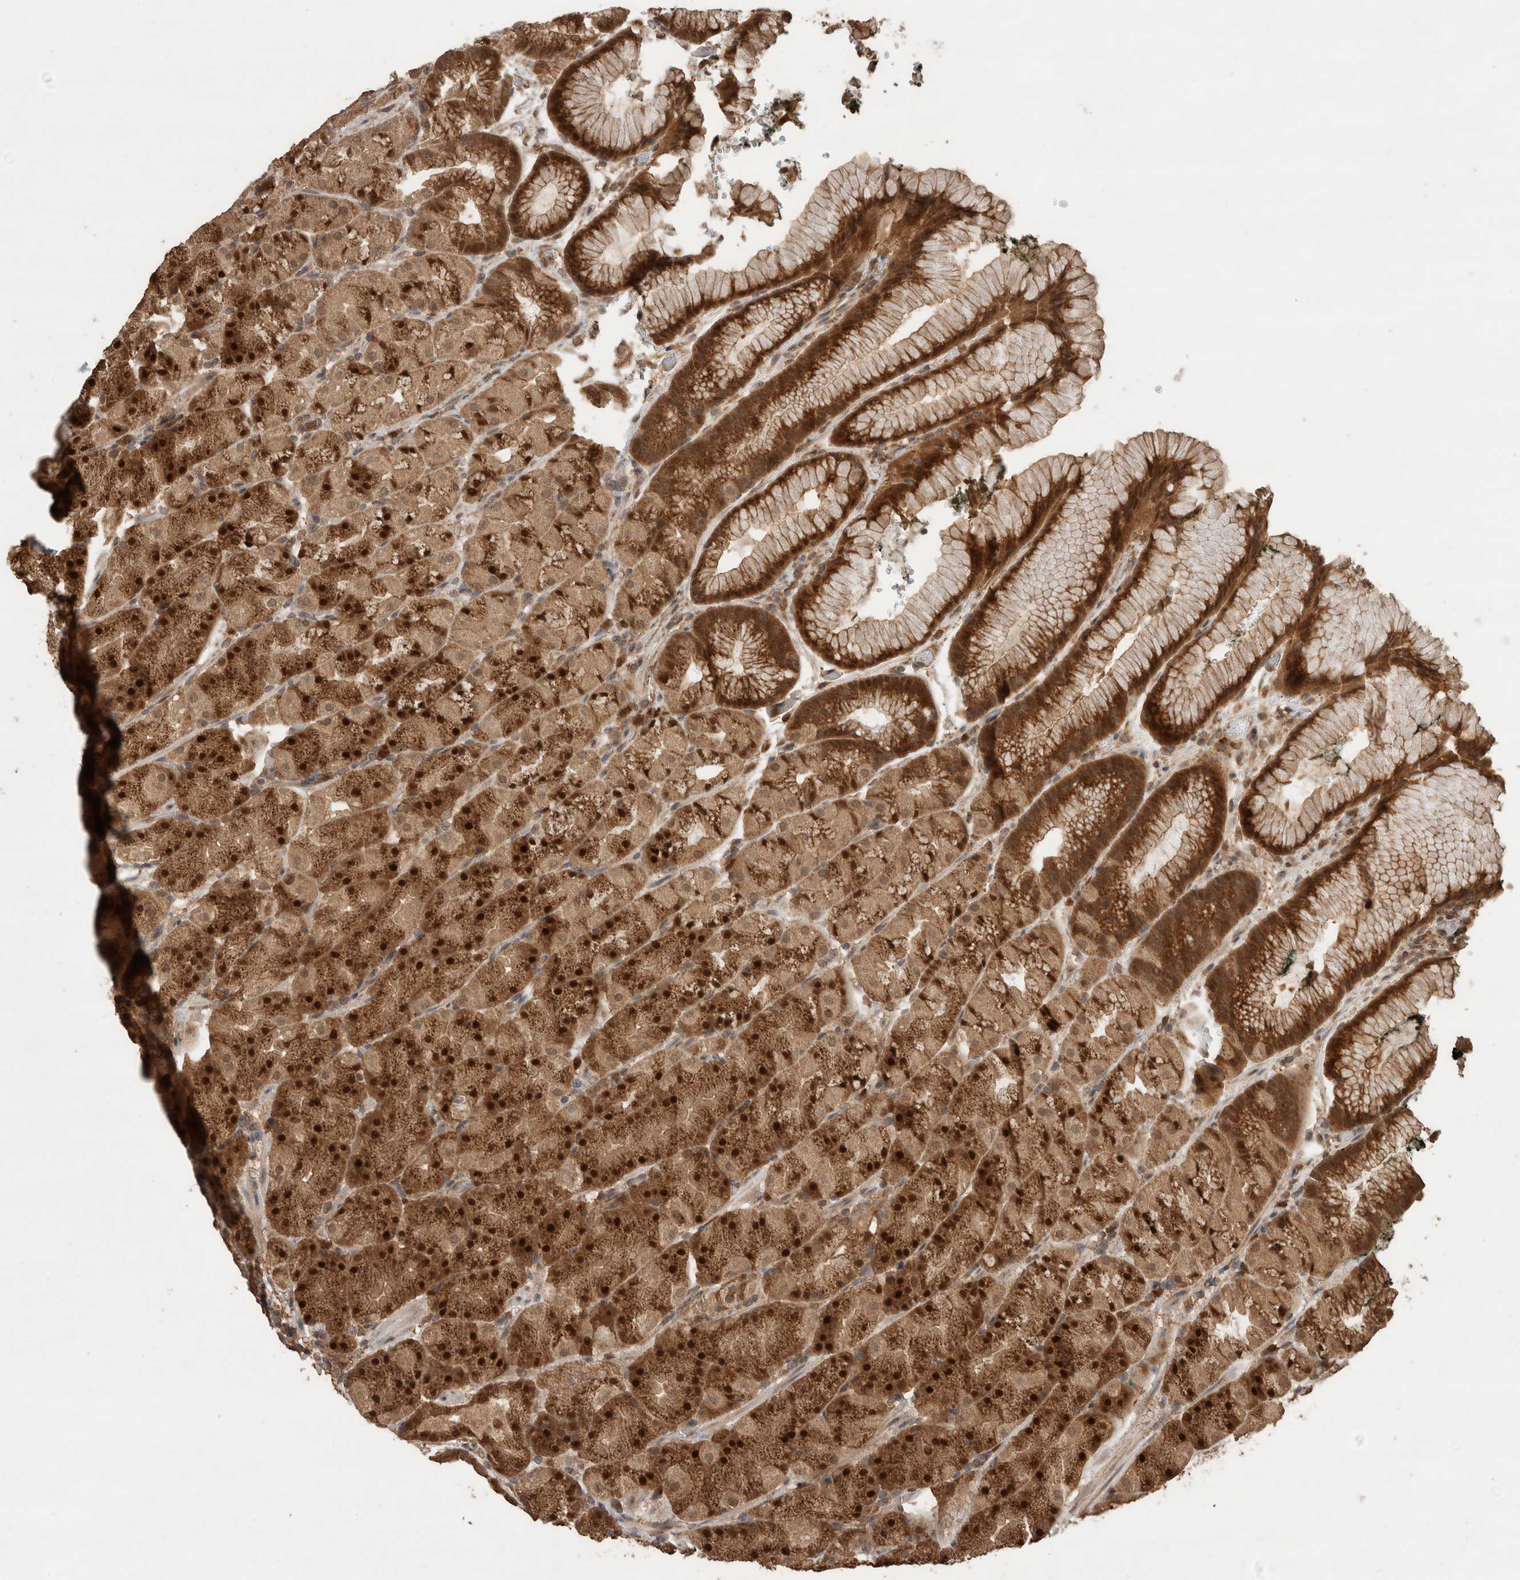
{"staining": {"intensity": "strong", "quantity": ">75%", "location": "cytoplasmic/membranous,nuclear"}, "tissue": "stomach", "cell_type": "Glandular cells", "image_type": "normal", "snomed": [{"axis": "morphology", "description": "Normal tissue, NOS"}, {"axis": "topography", "description": "Stomach, upper"}, {"axis": "topography", "description": "Stomach"}], "caption": "Immunohistochemistry (DAB) staining of normal human stomach displays strong cytoplasmic/membranous,nuclear protein staining in approximately >75% of glandular cells.", "gene": "OTUD7B", "patient": {"sex": "male", "age": 48}}